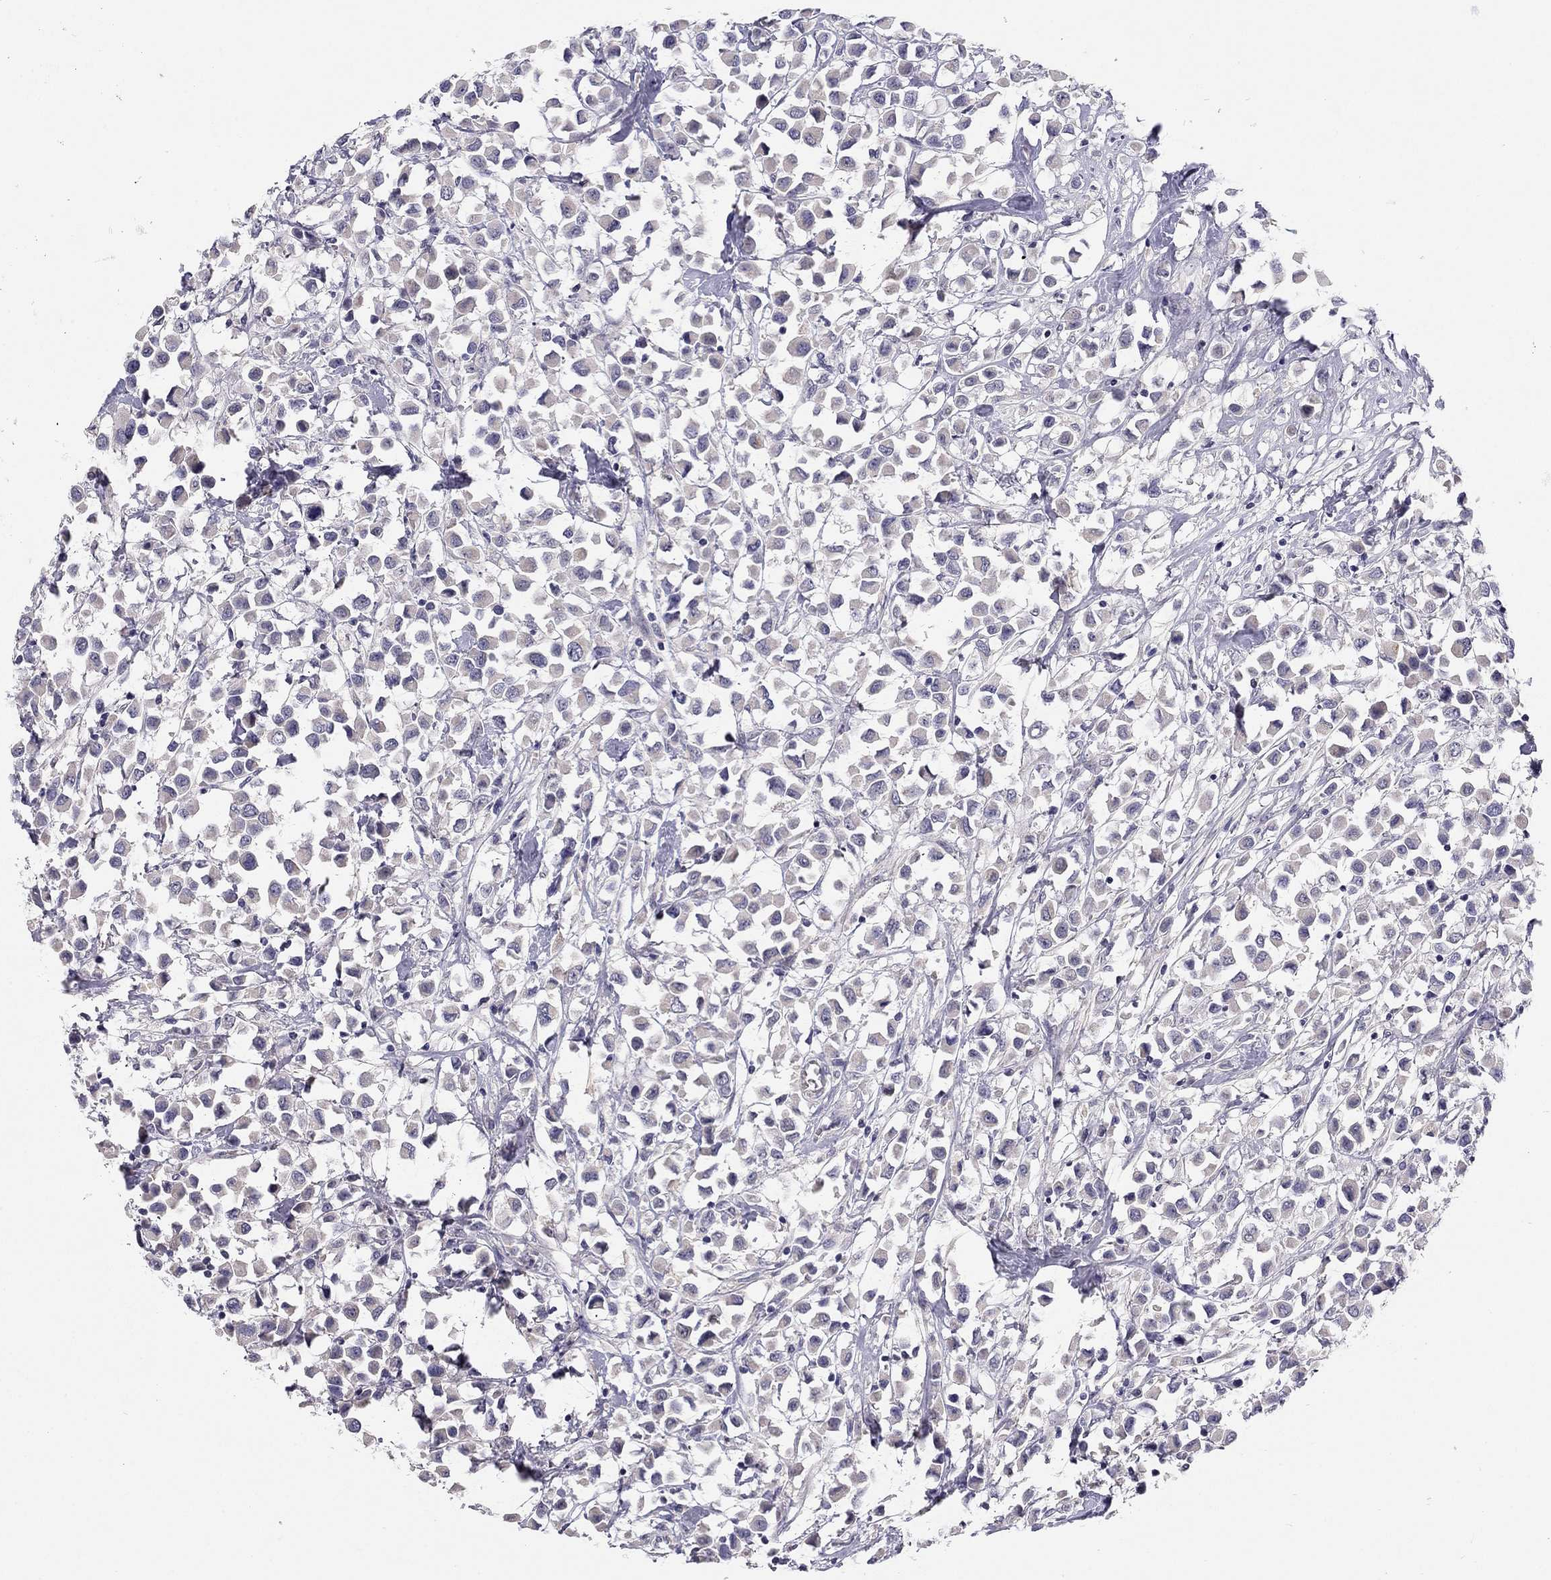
{"staining": {"intensity": "negative", "quantity": "none", "location": "none"}, "tissue": "breast cancer", "cell_type": "Tumor cells", "image_type": "cancer", "snomed": [{"axis": "morphology", "description": "Duct carcinoma"}, {"axis": "topography", "description": "Breast"}], "caption": "DAB (3,3'-diaminobenzidine) immunohistochemical staining of breast invasive ductal carcinoma exhibits no significant staining in tumor cells. The staining is performed using DAB brown chromogen with nuclei counter-stained in using hematoxylin.", "gene": "SCARB1", "patient": {"sex": "female", "age": 61}}